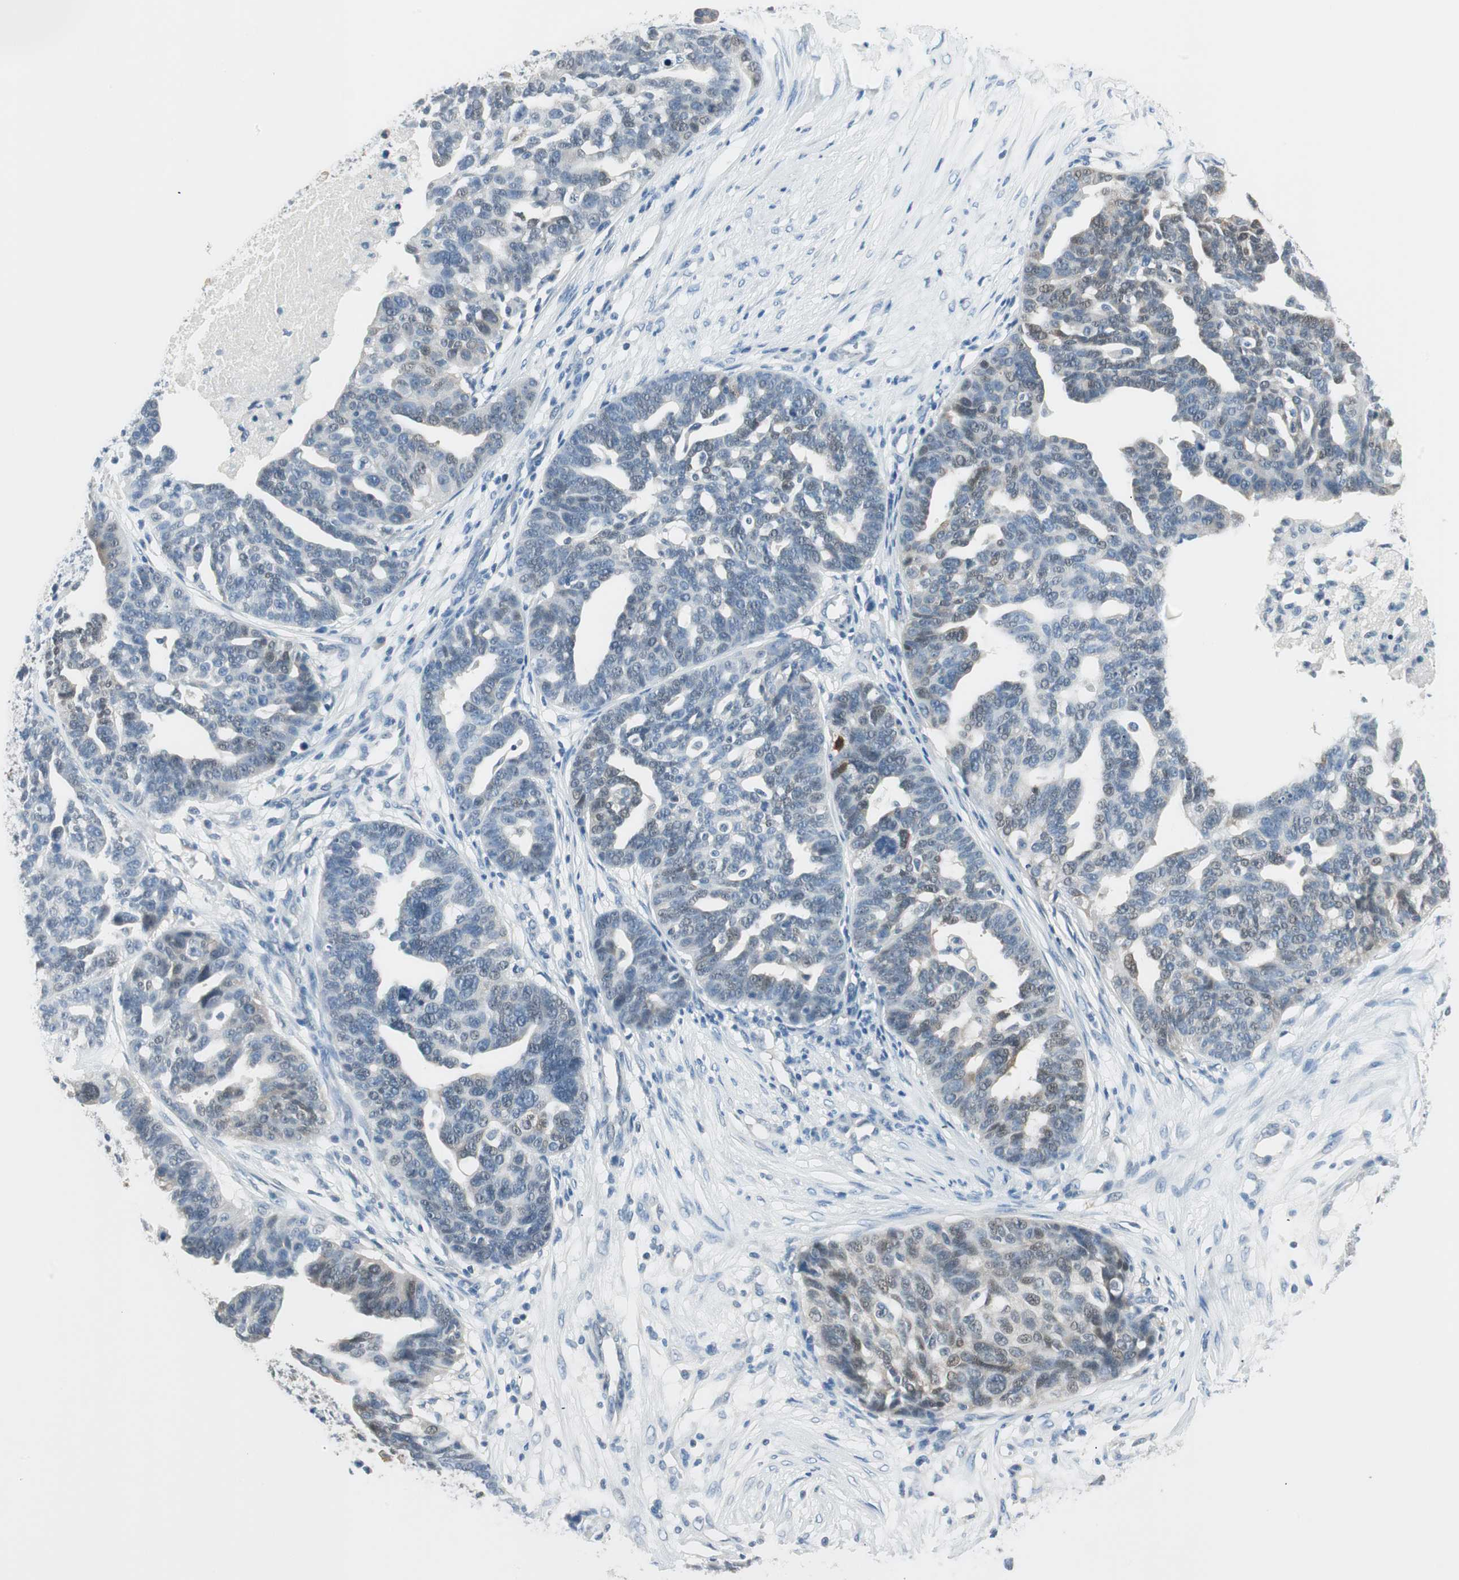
{"staining": {"intensity": "negative", "quantity": "none", "location": "none"}, "tissue": "ovarian cancer", "cell_type": "Tumor cells", "image_type": "cancer", "snomed": [{"axis": "morphology", "description": "Cystadenocarcinoma, serous, NOS"}, {"axis": "topography", "description": "Ovary"}], "caption": "Ovarian serous cystadenocarcinoma stained for a protein using immunohistochemistry shows no positivity tumor cells.", "gene": "GNAO1", "patient": {"sex": "female", "age": 59}}